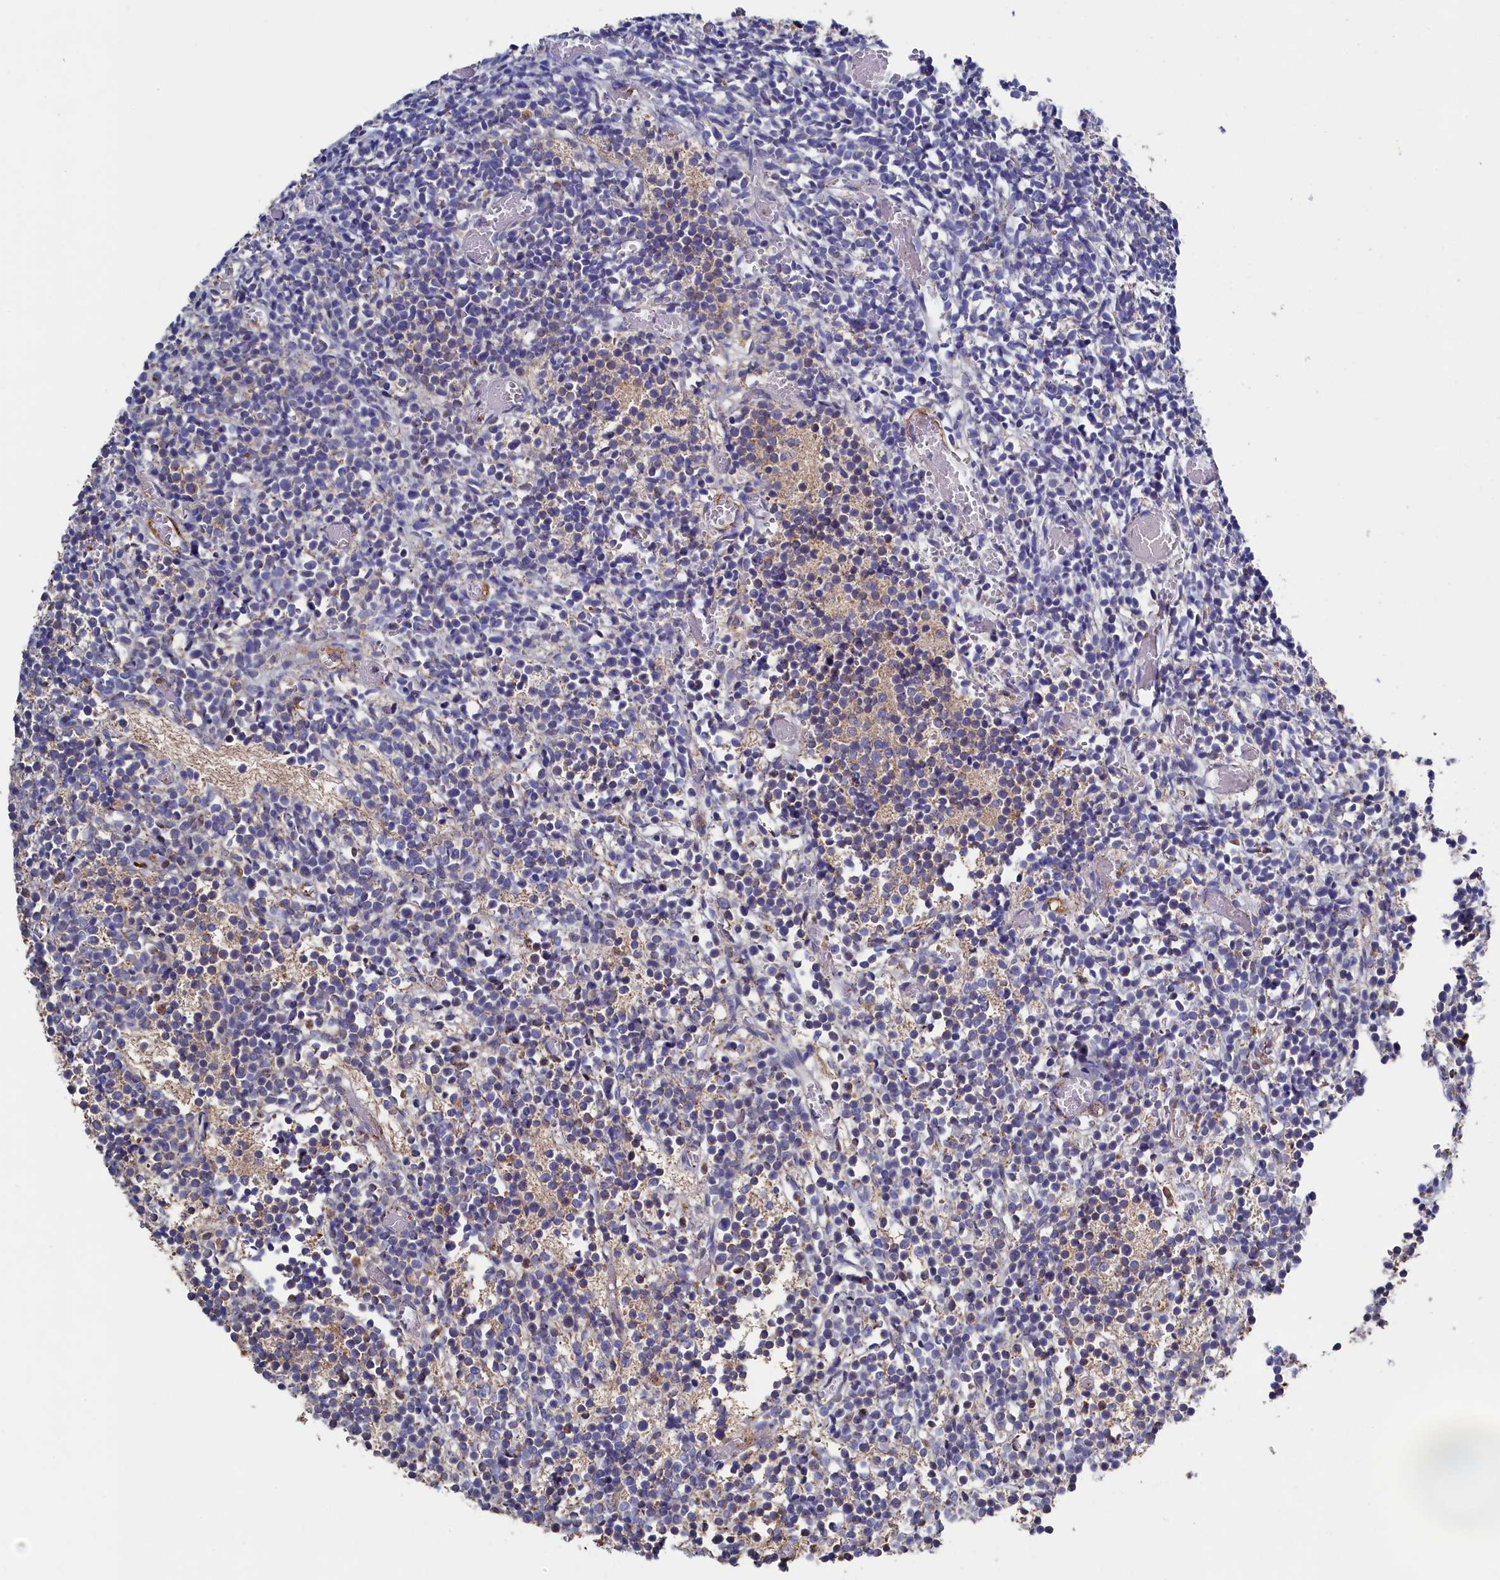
{"staining": {"intensity": "negative", "quantity": "none", "location": "none"}, "tissue": "glioma", "cell_type": "Tumor cells", "image_type": "cancer", "snomed": [{"axis": "morphology", "description": "Glioma, malignant, Low grade"}, {"axis": "topography", "description": "Brain"}], "caption": "Glioma was stained to show a protein in brown. There is no significant positivity in tumor cells.", "gene": "TK2", "patient": {"sex": "female", "age": 1}}